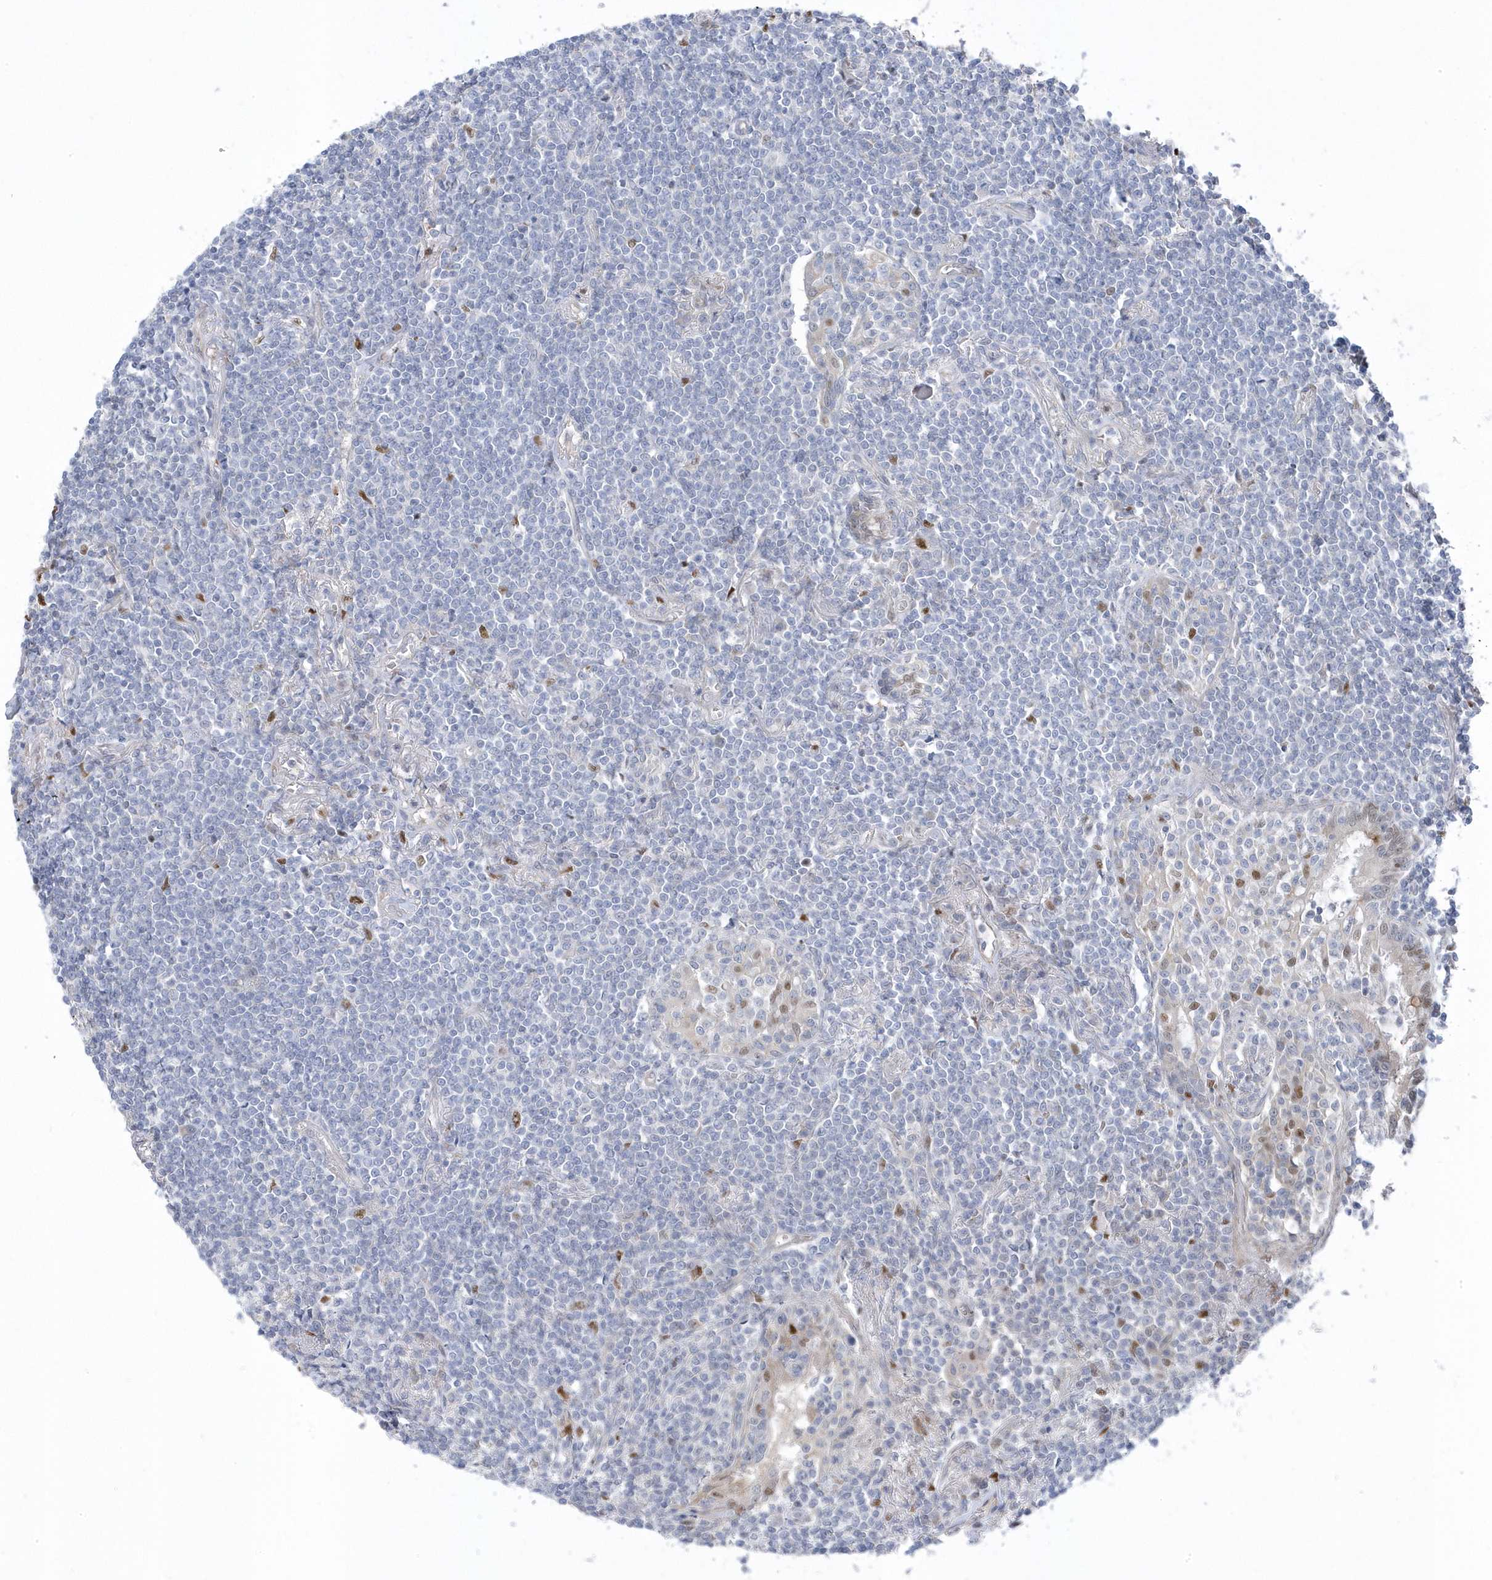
{"staining": {"intensity": "negative", "quantity": "none", "location": "none"}, "tissue": "lymphoma", "cell_type": "Tumor cells", "image_type": "cancer", "snomed": [{"axis": "morphology", "description": "Malignant lymphoma, non-Hodgkin's type, Low grade"}, {"axis": "topography", "description": "Lung"}], "caption": "There is no significant staining in tumor cells of lymphoma. (Stains: DAB immunohistochemistry (IHC) with hematoxylin counter stain, Microscopy: brightfield microscopy at high magnification).", "gene": "GTPBP6", "patient": {"sex": "female", "age": 71}}